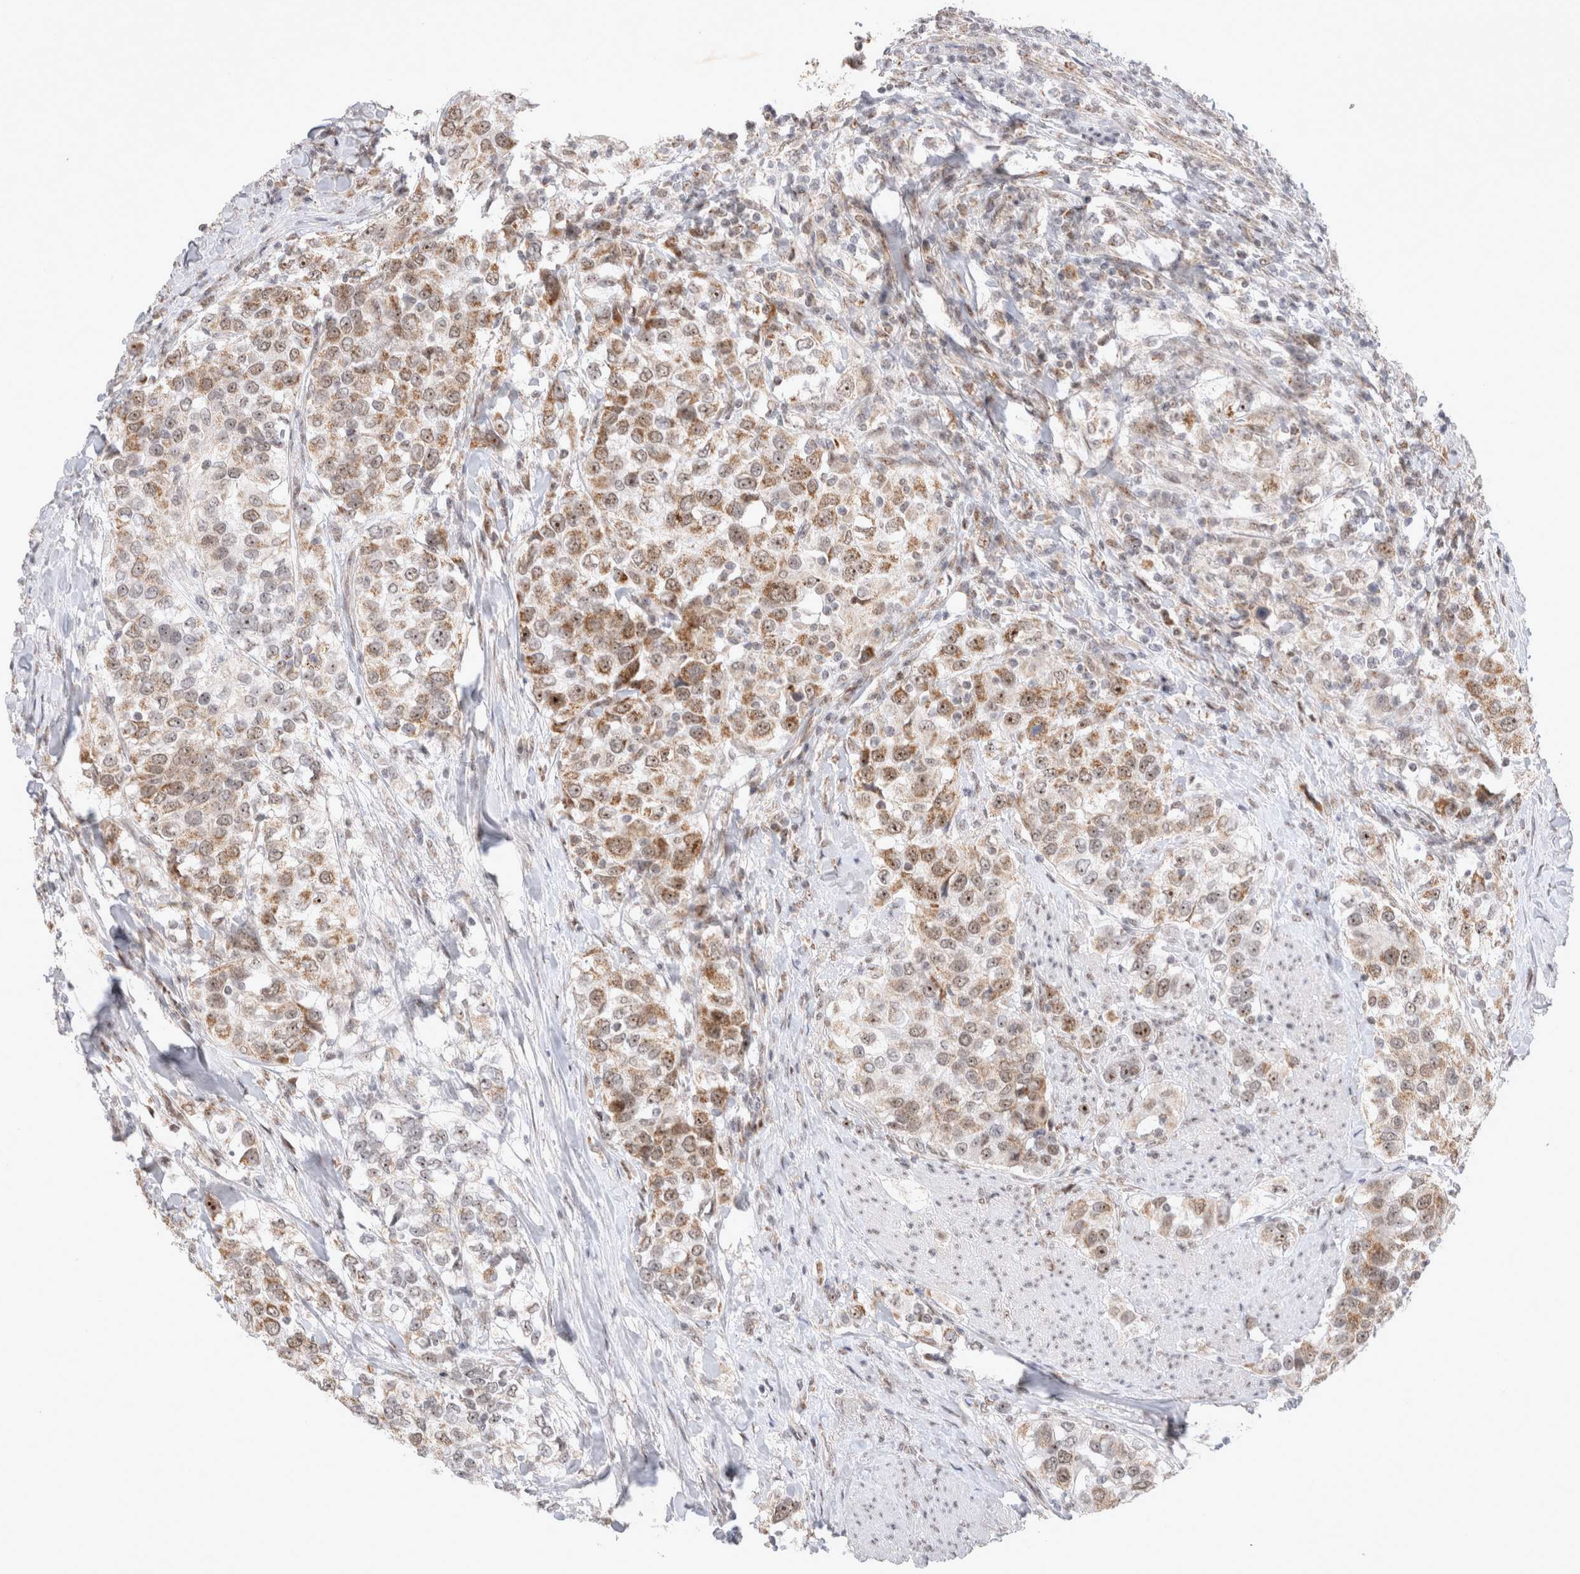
{"staining": {"intensity": "moderate", "quantity": ">75%", "location": "cytoplasmic/membranous,nuclear"}, "tissue": "urothelial cancer", "cell_type": "Tumor cells", "image_type": "cancer", "snomed": [{"axis": "morphology", "description": "Urothelial carcinoma, High grade"}, {"axis": "topography", "description": "Urinary bladder"}], "caption": "Urothelial cancer stained for a protein demonstrates moderate cytoplasmic/membranous and nuclear positivity in tumor cells.", "gene": "MRPL37", "patient": {"sex": "female", "age": 80}}